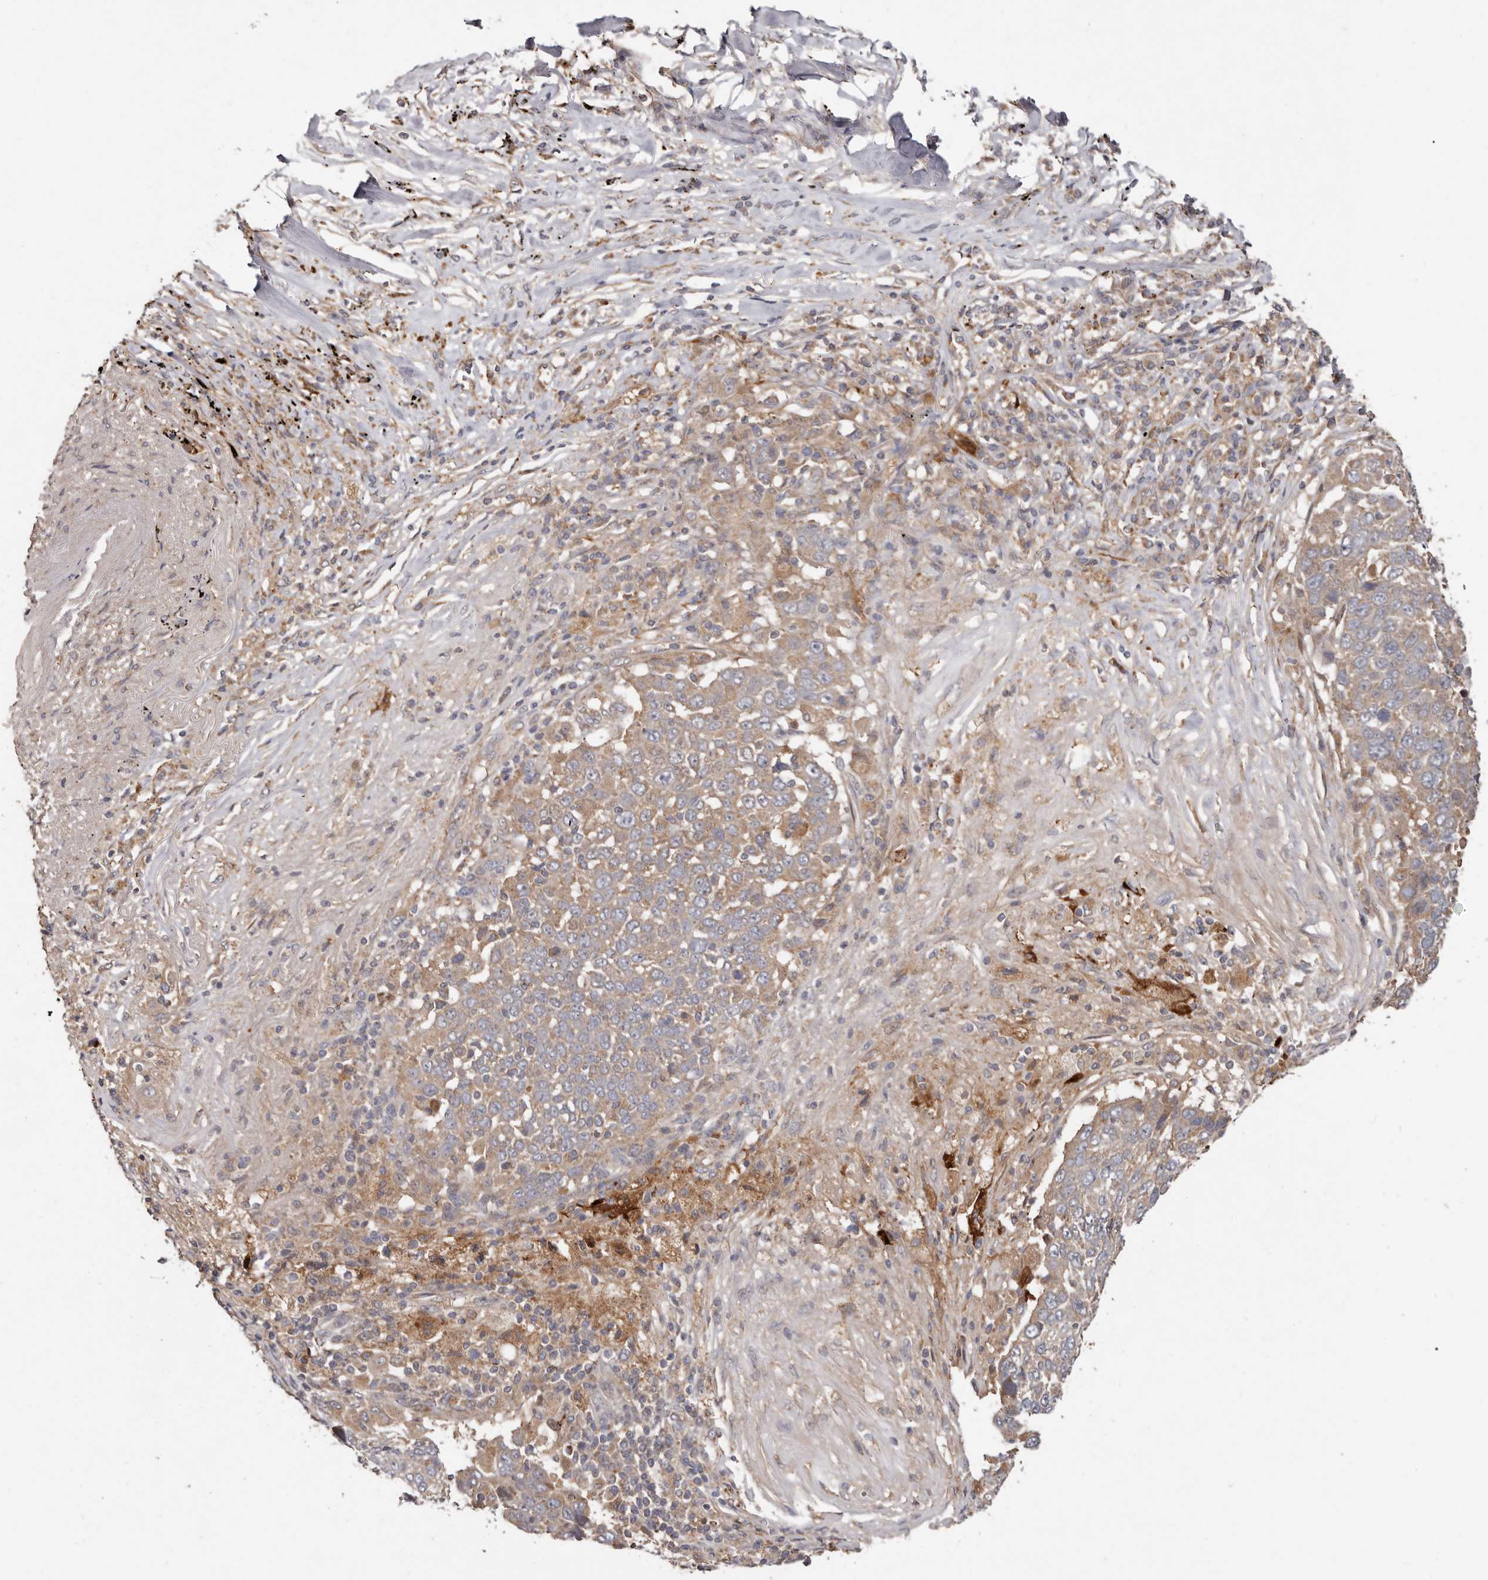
{"staining": {"intensity": "weak", "quantity": "25%-75%", "location": "cytoplasmic/membranous"}, "tissue": "lung cancer", "cell_type": "Tumor cells", "image_type": "cancer", "snomed": [{"axis": "morphology", "description": "Squamous cell carcinoma, NOS"}, {"axis": "topography", "description": "Lung"}], "caption": "The immunohistochemical stain highlights weak cytoplasmic/membranous positivity in tumor cells of lung squamous cell carcinoma tissue.", "gene": "GOT1L1", "patient": {"sex": "male", "age": 66}}